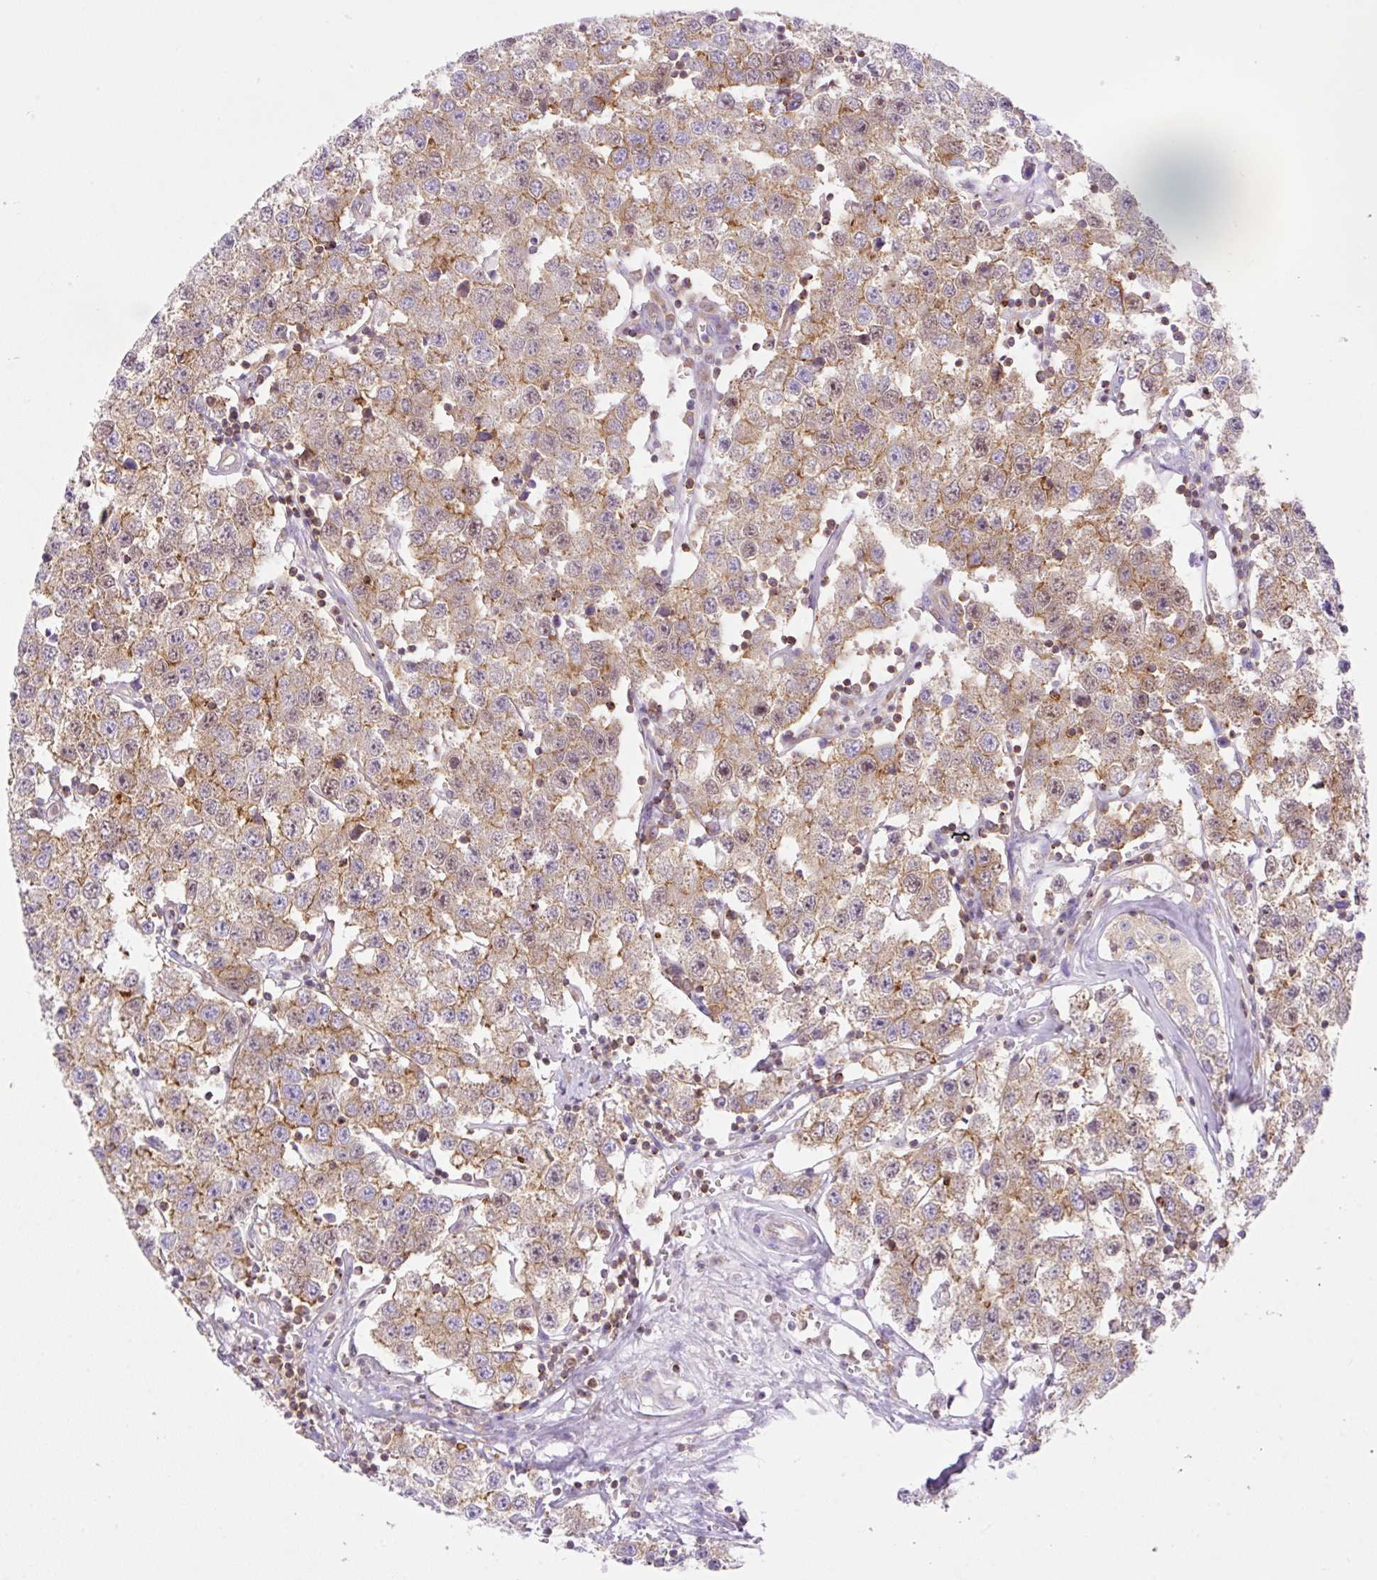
{"staining": {"intensity": "moderate", "quantity": "<25%", "location": "cytoplasmic/membranous"}, "tissue": "testis cancer", "cell_type": "Tumor cells", "image_type": "cancer", "snomed": [{"axis": "morphology", "description": "Seminoma, NOS"}, {"axis": "topography", "description": "Testis"}], "caption": "The histopathology image shows staining of testis cancer (seminoma), revealing moderate cytoplasmic/membranous protein expression (brown color) within tumor cells.", "gene": "DNM2", "patient": {"sex": "male", "age": 34}}